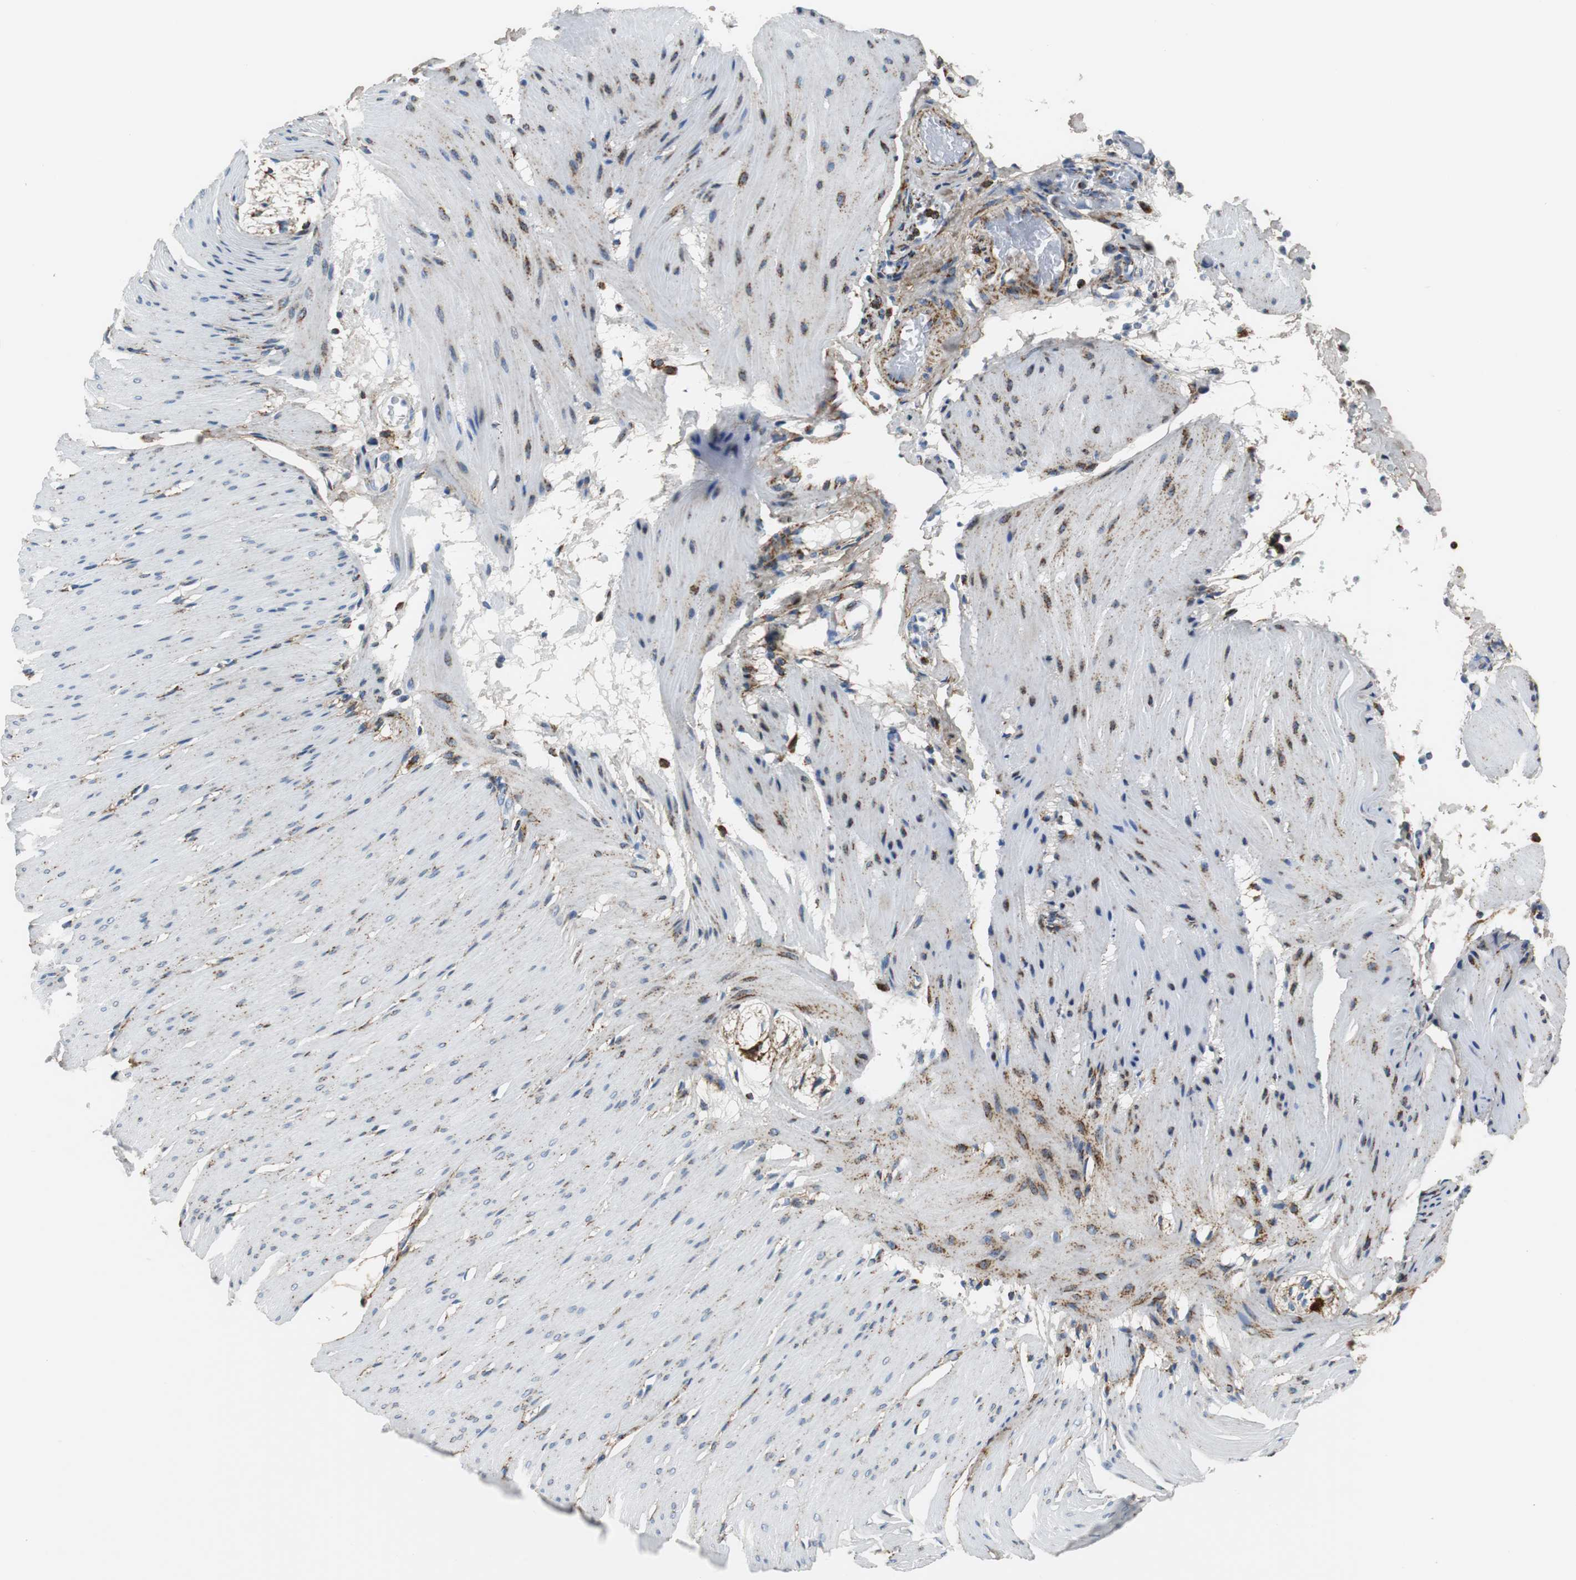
{"staining": {"intensity": "strong", "quantity": "25%-75%", "location": "cytoplasmic/membranous"}, "tissue": "smooth muscle", "cell_type": "Smooth muscle cells", "image_type": "normal", "snomed": [{"axis": "morphology", "description": "Normal tissue, NOS"}, {"axis": "topography", "description": "Smooth muscle"}, {"axis": "topography", "description": "Colon"}], "caption": "Strong cytoplasmic/membranous expression is appreciated in approximately 25%-75% of smooth muscle cells in normal smooth muscle. (IHC, brightfield microscopy, high magnification).", "gene": "C1QTNF7", "patient": {"sex": "male", "age": 67}}